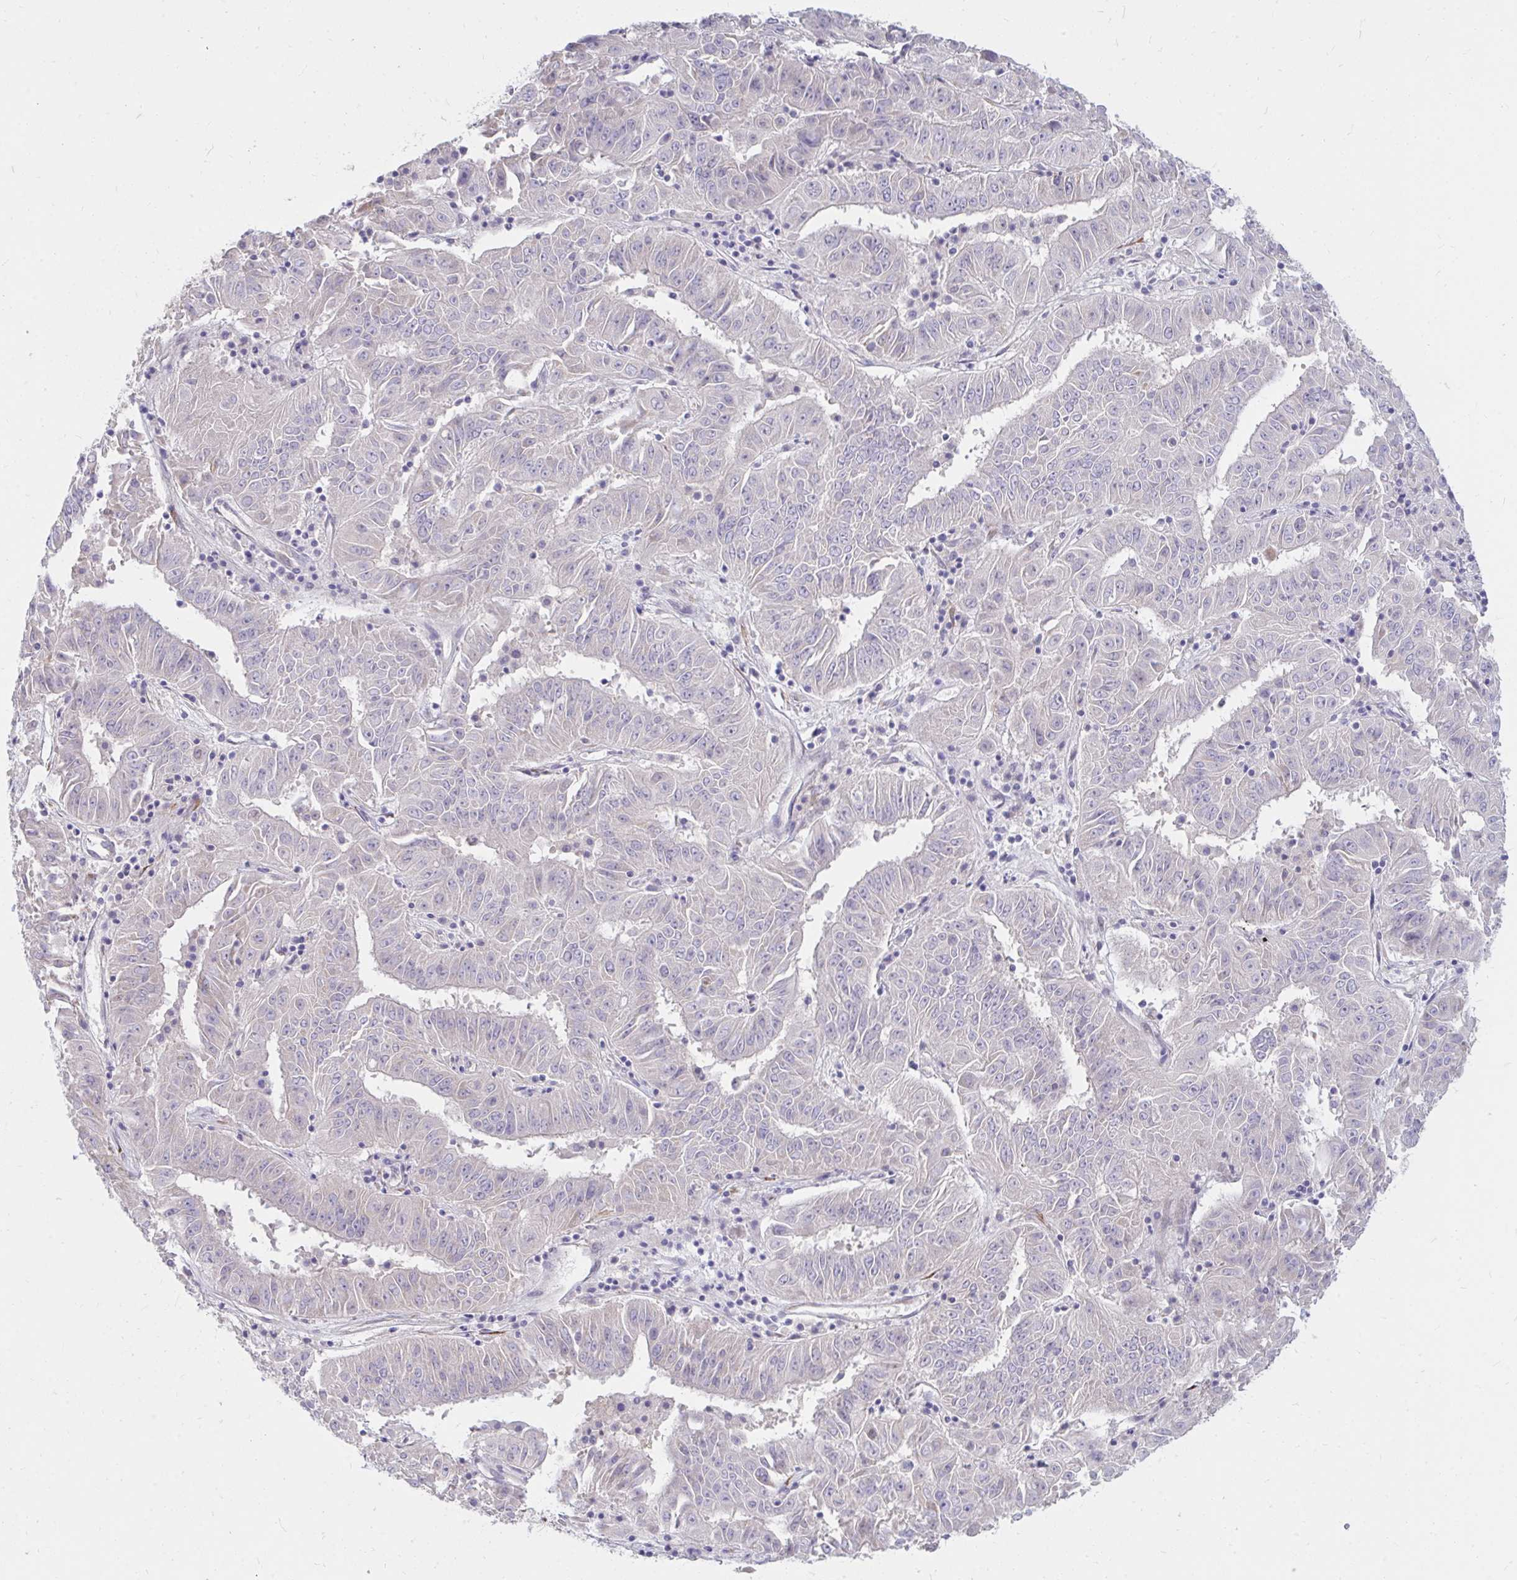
{"staining": {"intensity": "negative", "quantity": "none", "location": "none"}, "tissue": "pancreatic cancer", "cell_type": "Tumor cells", "image_type": "cancer", "snomed": [{"axis": "morphology", "description": "Adenocarcinoma, NOS"}, {"axis": "topography", "description": "Pancreas"}], "caption": "Protein analysis of adenocarcinoma (pancreatic) demonstrates no significant staining in tumor cells. (DAB (3,3'-diaminobenzidine) IHC with hematoxylin counter stain).", "gene": "RAB6B", "patient": {"sex": "male", "age": 63}}